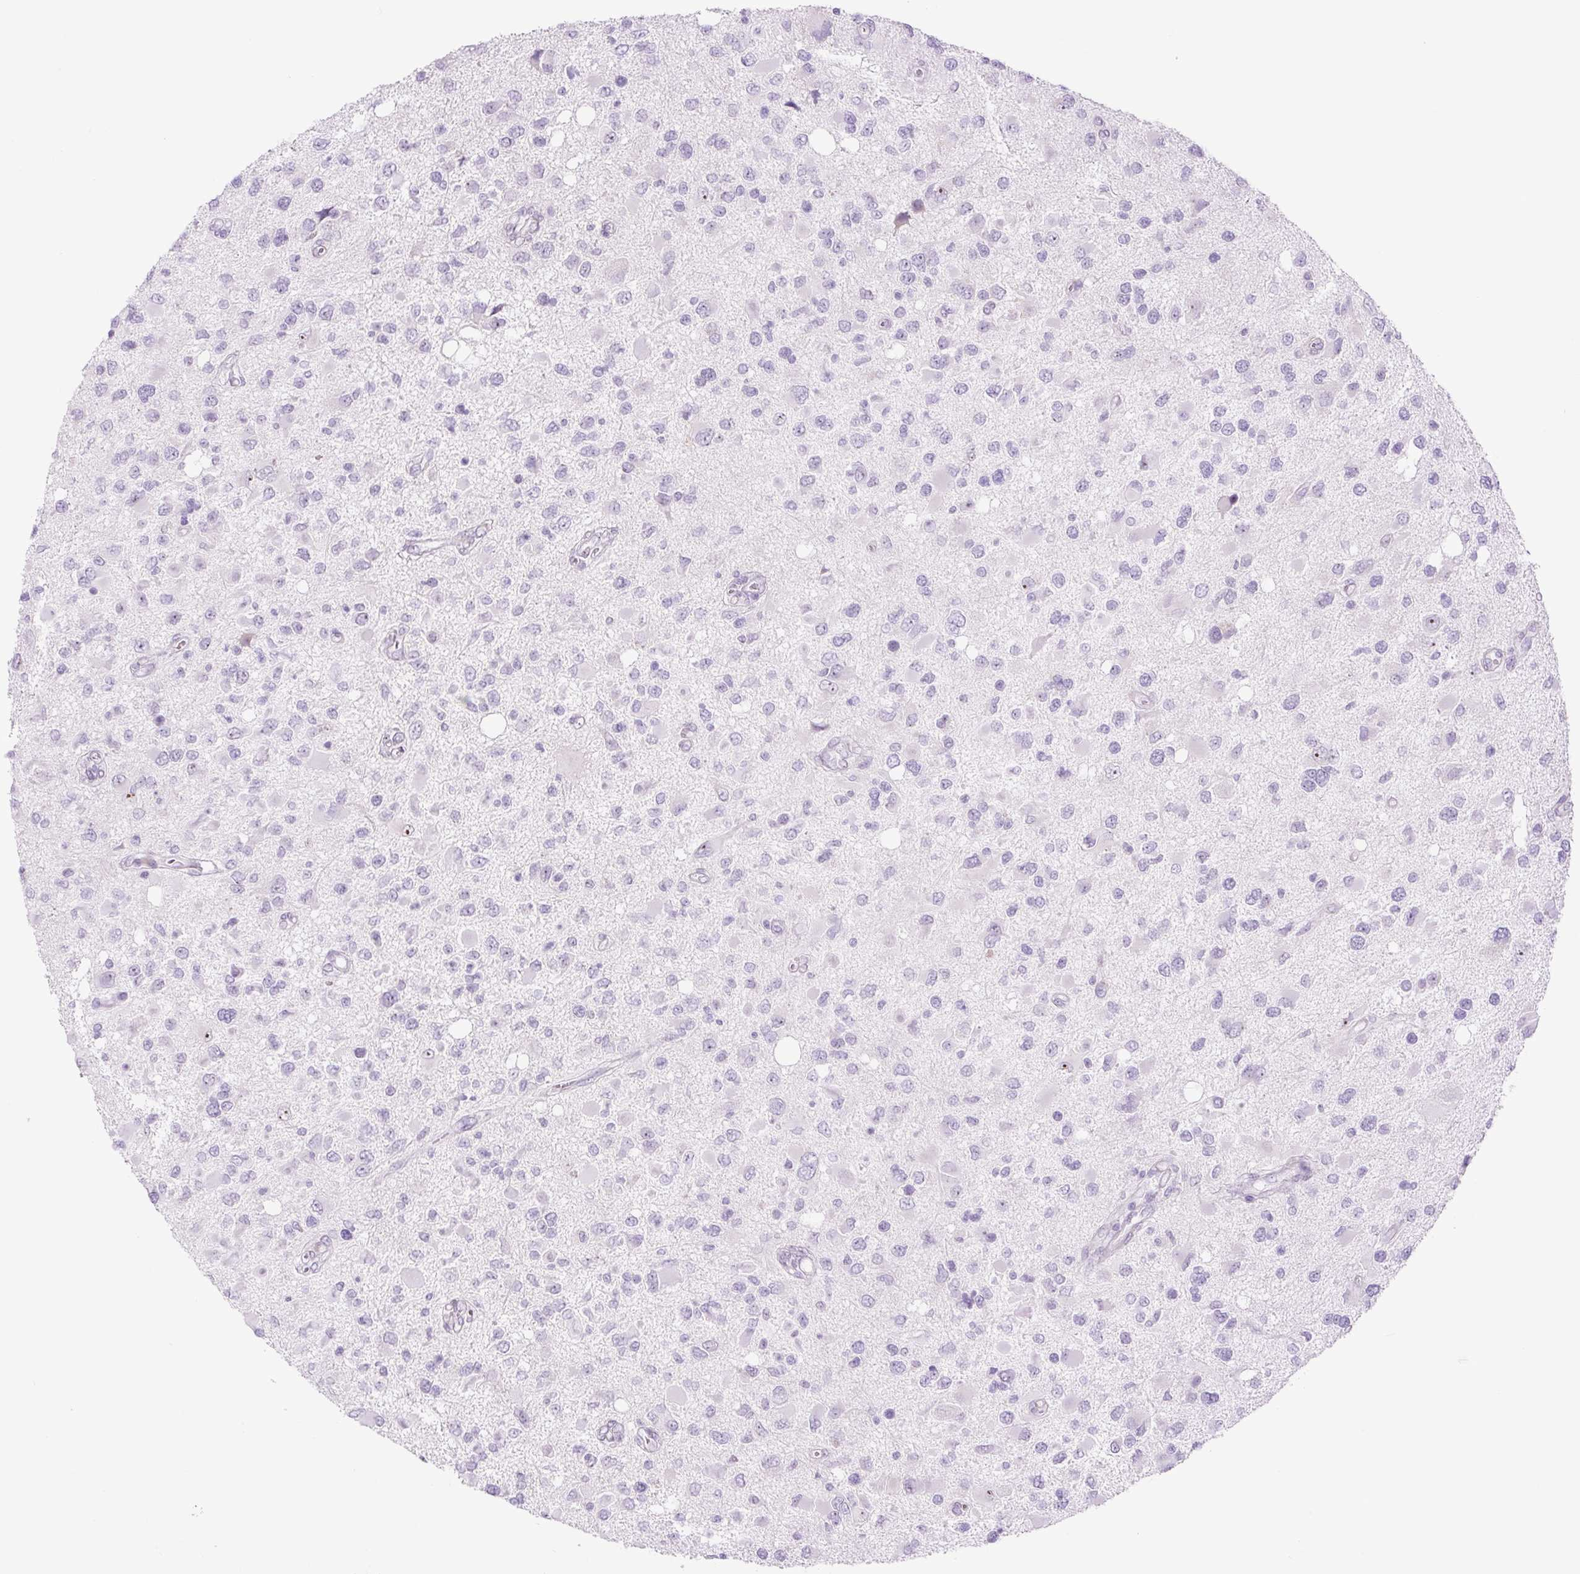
{"staining": {"intensity": "negative", "quantity": "none", "location": "none"}, "tissue": "glioma", "cell_type": "Tumor cells", "image_type": "cancer", "snomed": [{"axis": "morphology", "description": "Glioma, malignant, High grade"}, {"axis": "topography", "description": "Brain"}], "caption": "Immunohistochemical staining of glioma demonstrates no significant staining in tumor cells.", "gene": "RRS1", "patient": {"sex": "male", "age": 53}}